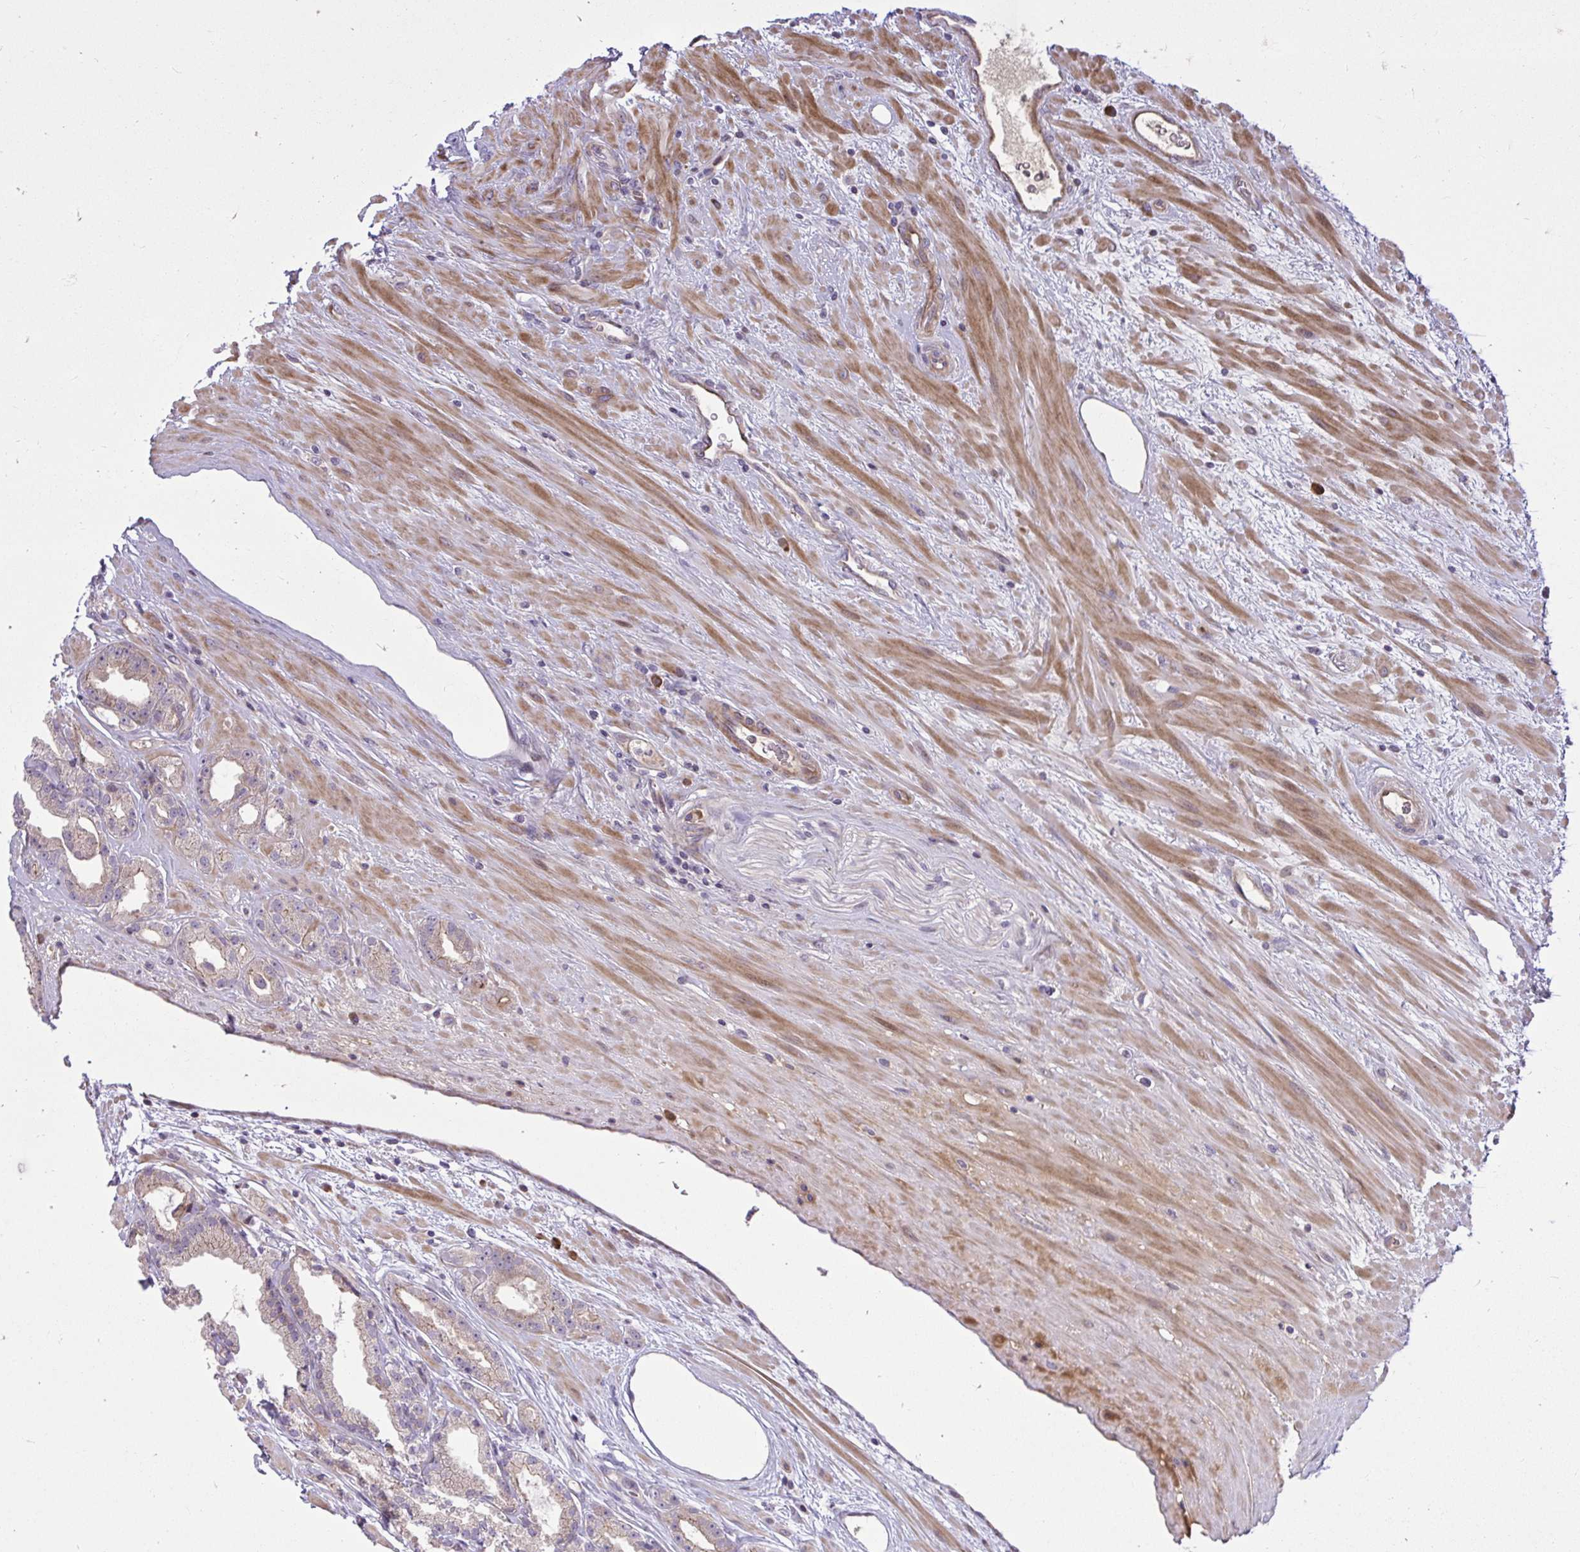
{"staining": {"intensity": "weak", "quantity": "<25%", "location": "cytoplasmic/membranous"}, "tissue": "prostate cancer", "cell_type": "Tumor cells", "image_type": "cancer", "snomed": [{"axis": "morphology", "description": "Adenocarcinoma, Low grade"}, {"axis": "topography", "description": "Prostate"}], "caption": "Prostate cancer stained for a protein using immunohistochemistry (IHC) reveals no expression tumor cells.", "gene": "ZSCAN9", "patient": {"sex": "male", "age": 61}}